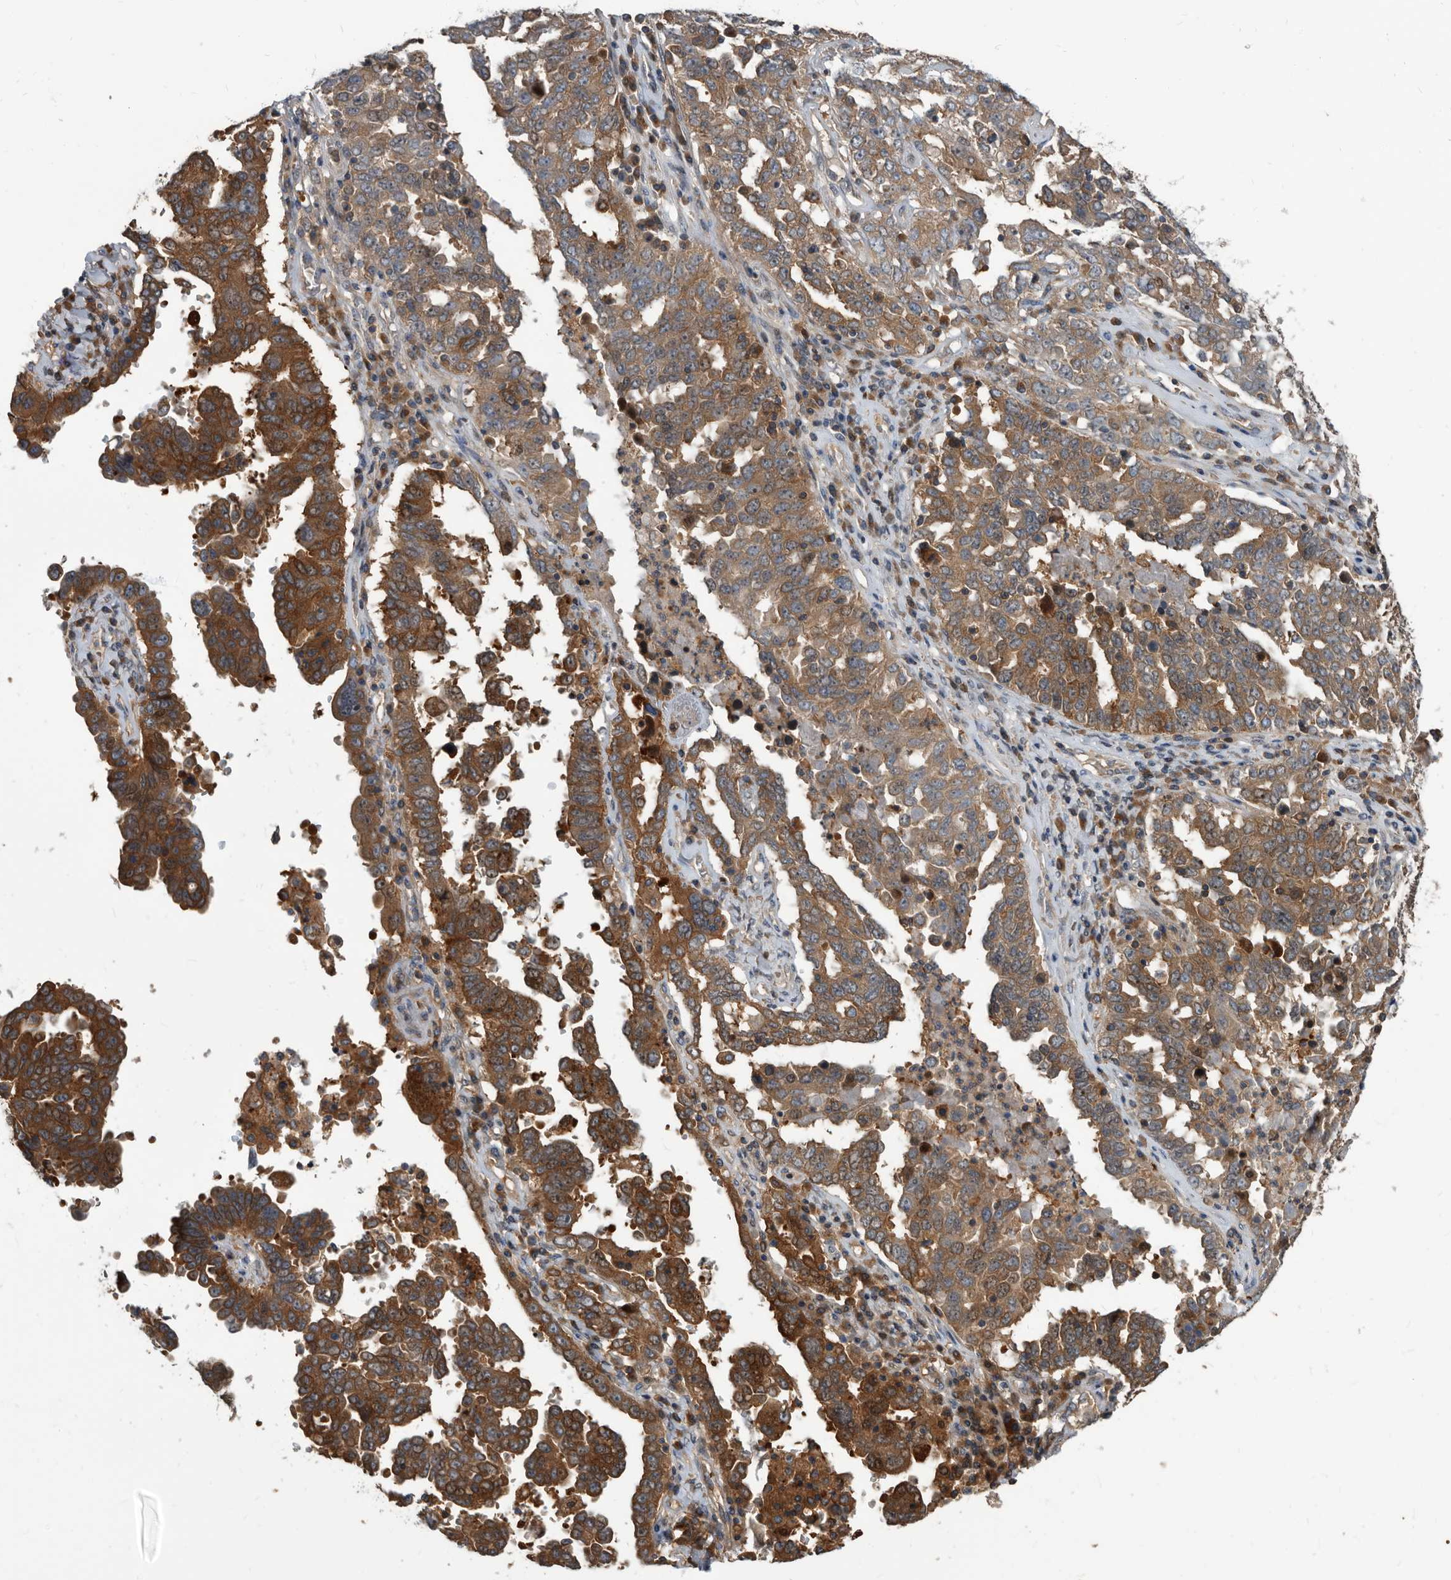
{"staining": {"intensity": "strong", "quantity": "25%-75%", "location": "cytoplasmic/membranous"}, "tissue": "ovarian cancer", "cell_type": "Tumor cells", "image_type": "cancer", "snomed": [{"axis": "morphology", "description": "Carcinoma, endometroid"}, {"axis": "topography", "description": "Ovary"}], "caption": "Ovarian cancer tissue reveals strong cytoplasmic/membranous positivity in about 25%-75% of tumor cells (DAB IHC with brightfield microscopy, high magnification).", "gene": "APEH", "patient": {"sex": "female", "age": 62}}